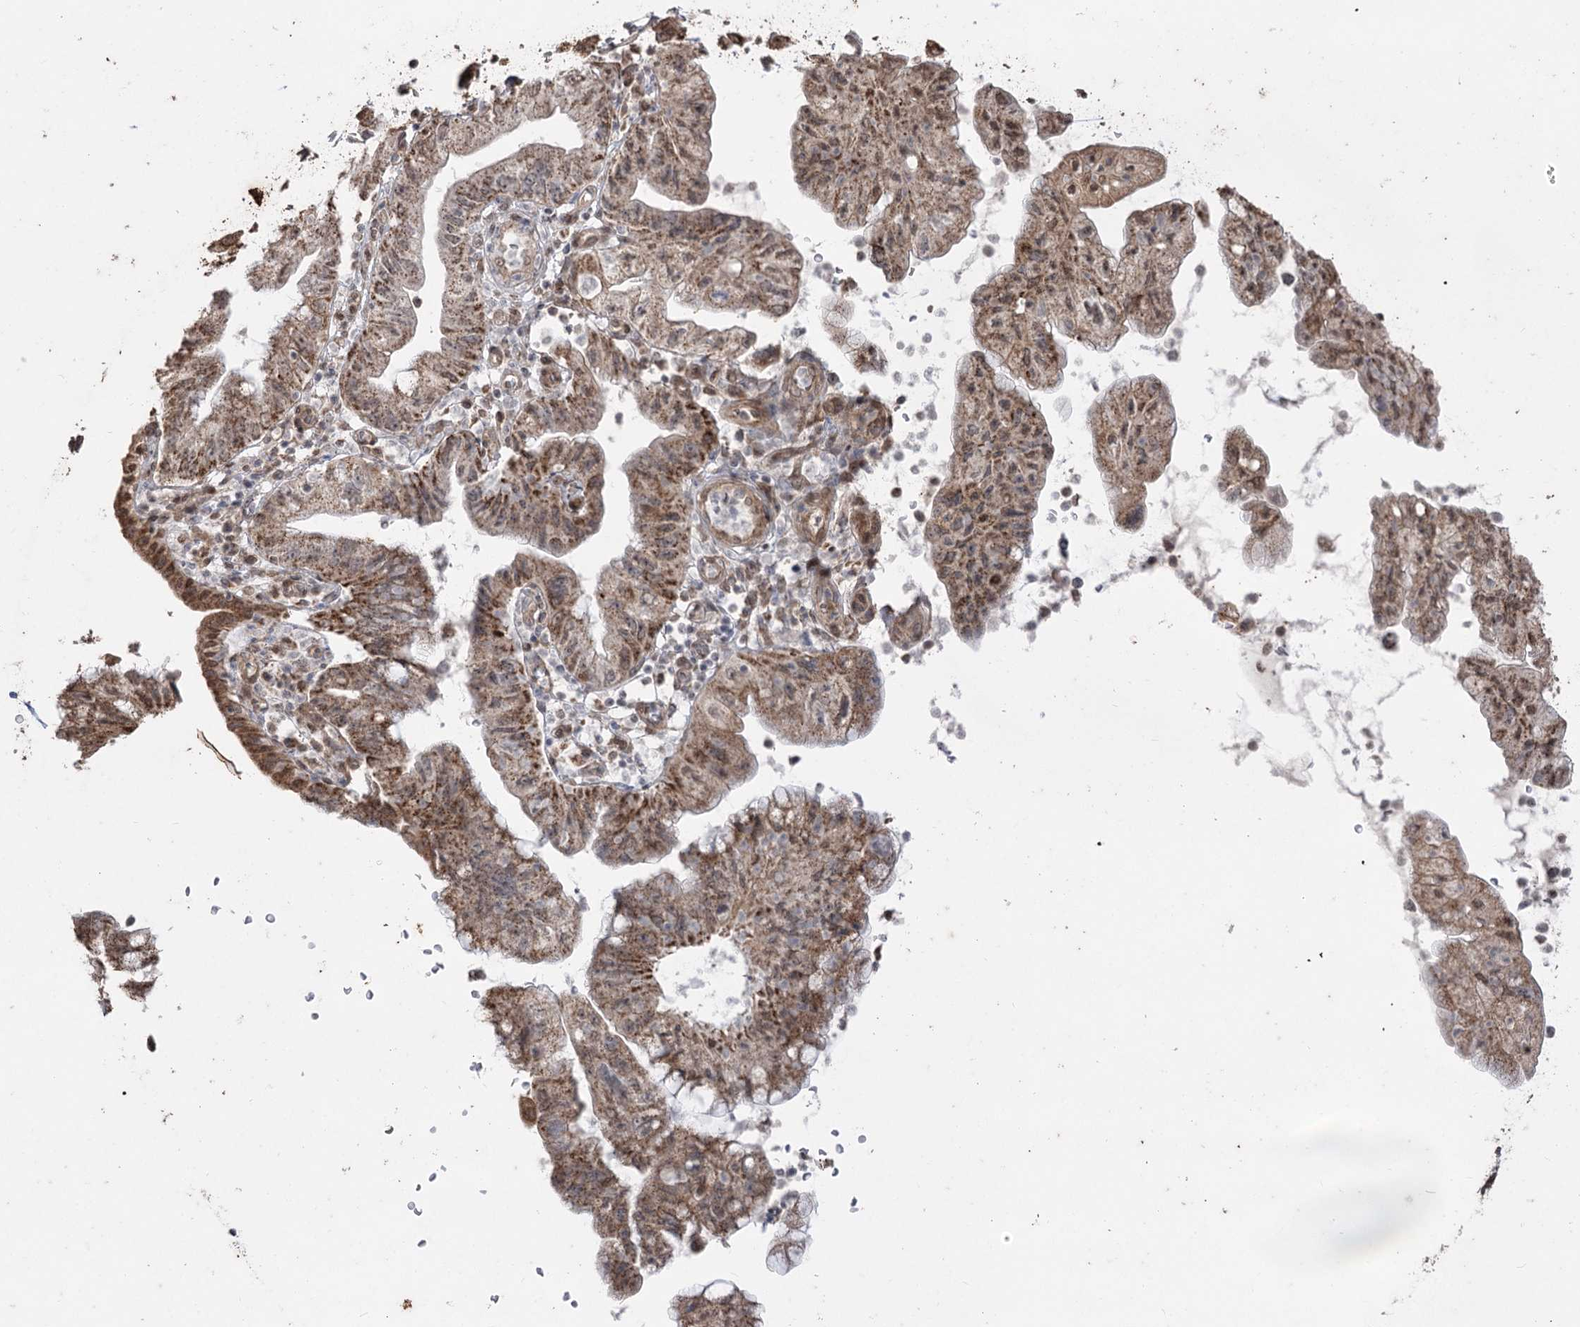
{"staining": {"intensity": "moderate", "quantity": ">75%", "location": "cytoplasmic/membranous"}, "tissue": "pancreatic cancer", "cell_type": "Tumor cells", "image_type": "cancer", "snomed": [{"axis": "morphology", "description": "Adenocarcinoma, NOS"}, {"axis": "topography", "description": "Pancreas"}], "caption": "Brown immunohistochemical staining in human pancreatic cancer (adenocarcinoma) reveals moderate cytoplasmic/membranous positivity in approximately >75% of tumor cells.", "gene": "ZSCAN23", "patient": {"sex": "female", "age": 73}}